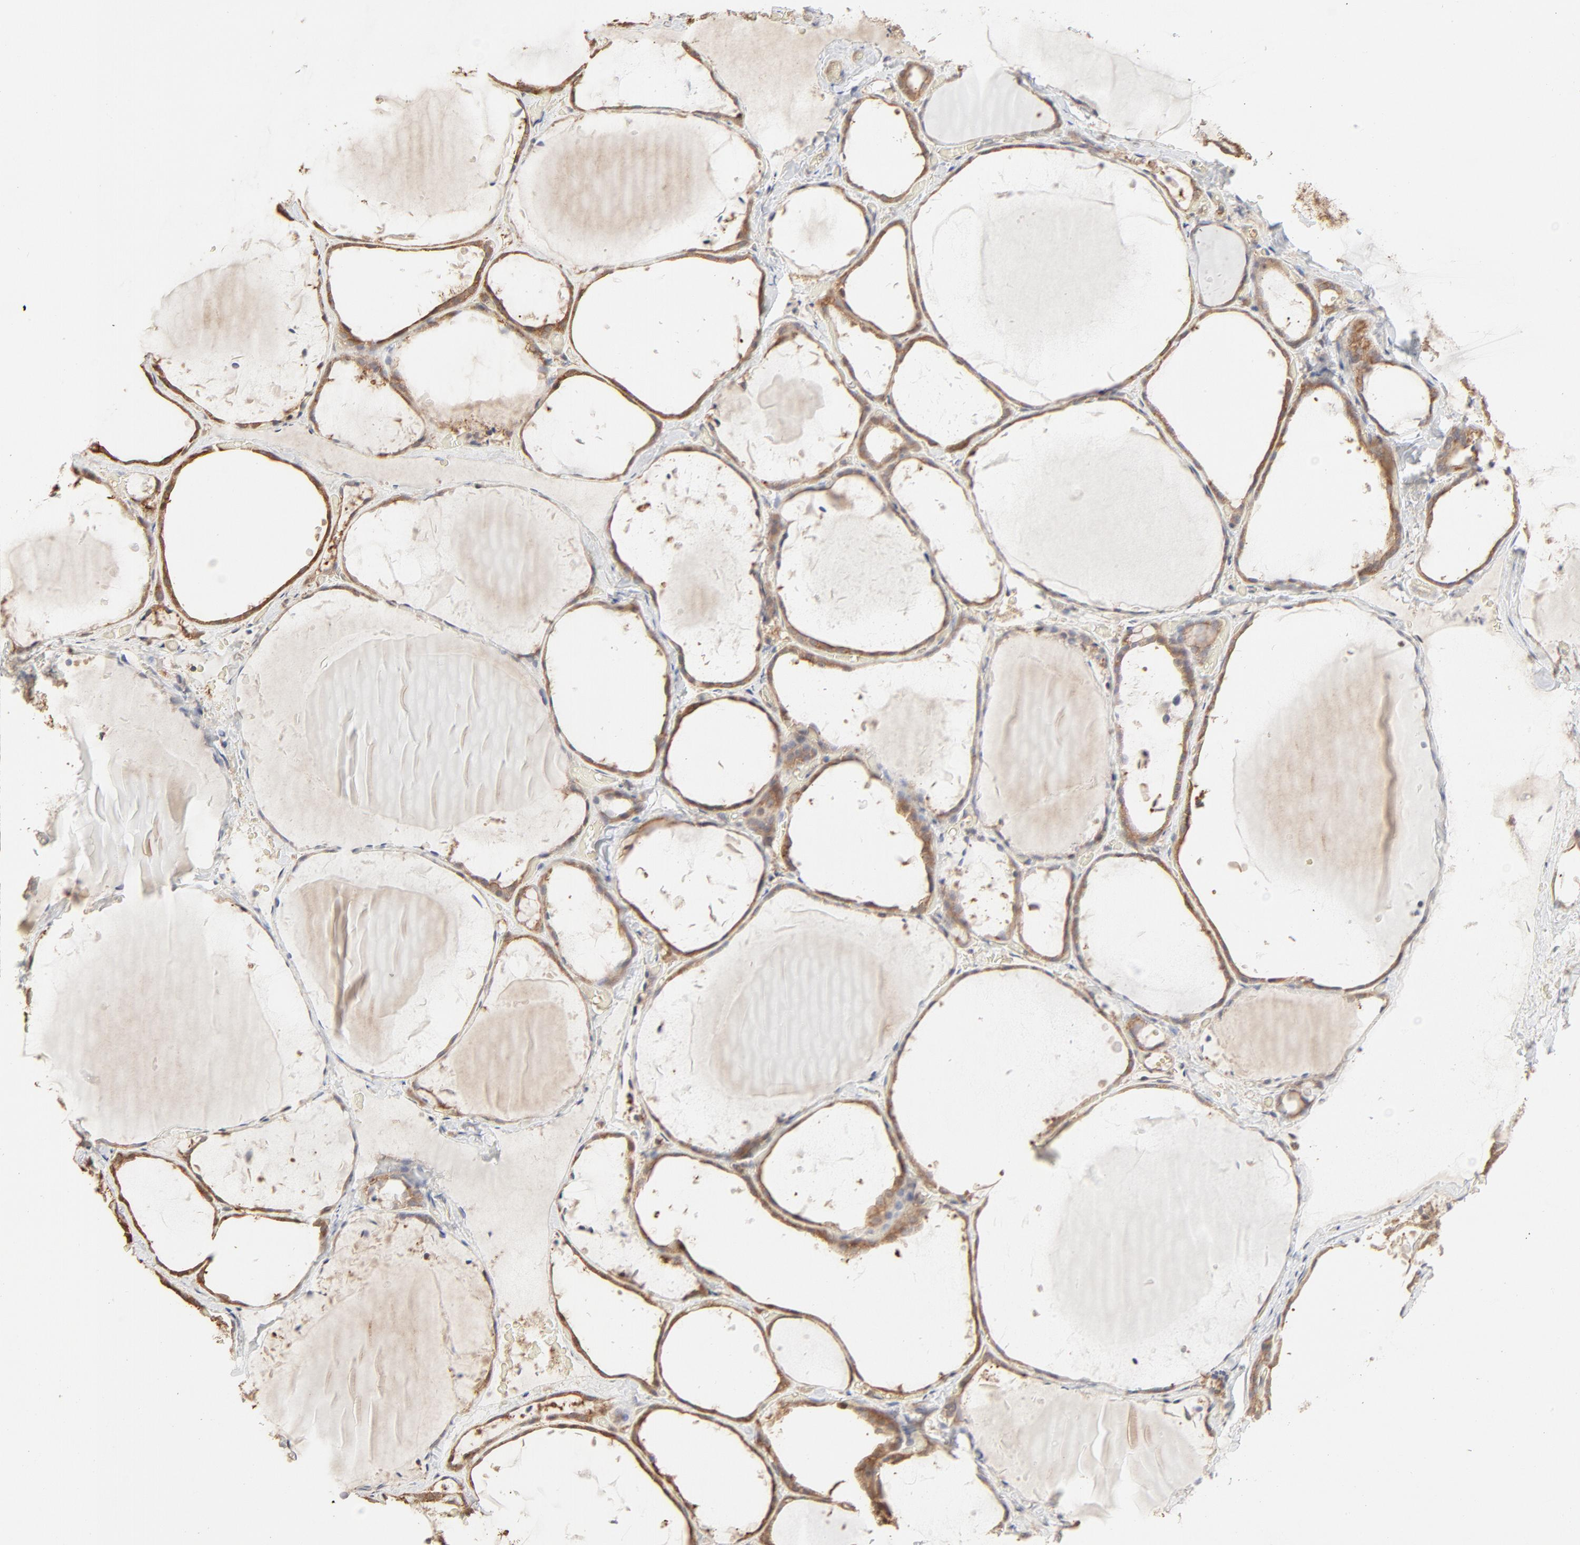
{"staining": {"intensity": "moderate", "quantity": ">75%", "location": "cytoplasmic/membranous"}, "tissue": "thyroid gland", "cell_type": "Glandular cells", "image_type": "normal", "snomed": [{"axis": "morphology", "description": "Normal tissue, NOS"}, {"axis": "topography", "description": "Thyroid gland"}], "caption": "The immunohistochemical stain labels moderate cytoplasmic/membranous expression in glandular cells of benign thyroid gland.", "gene": "PPP2CA", "patient": {"sex": "female", "age": 22}}